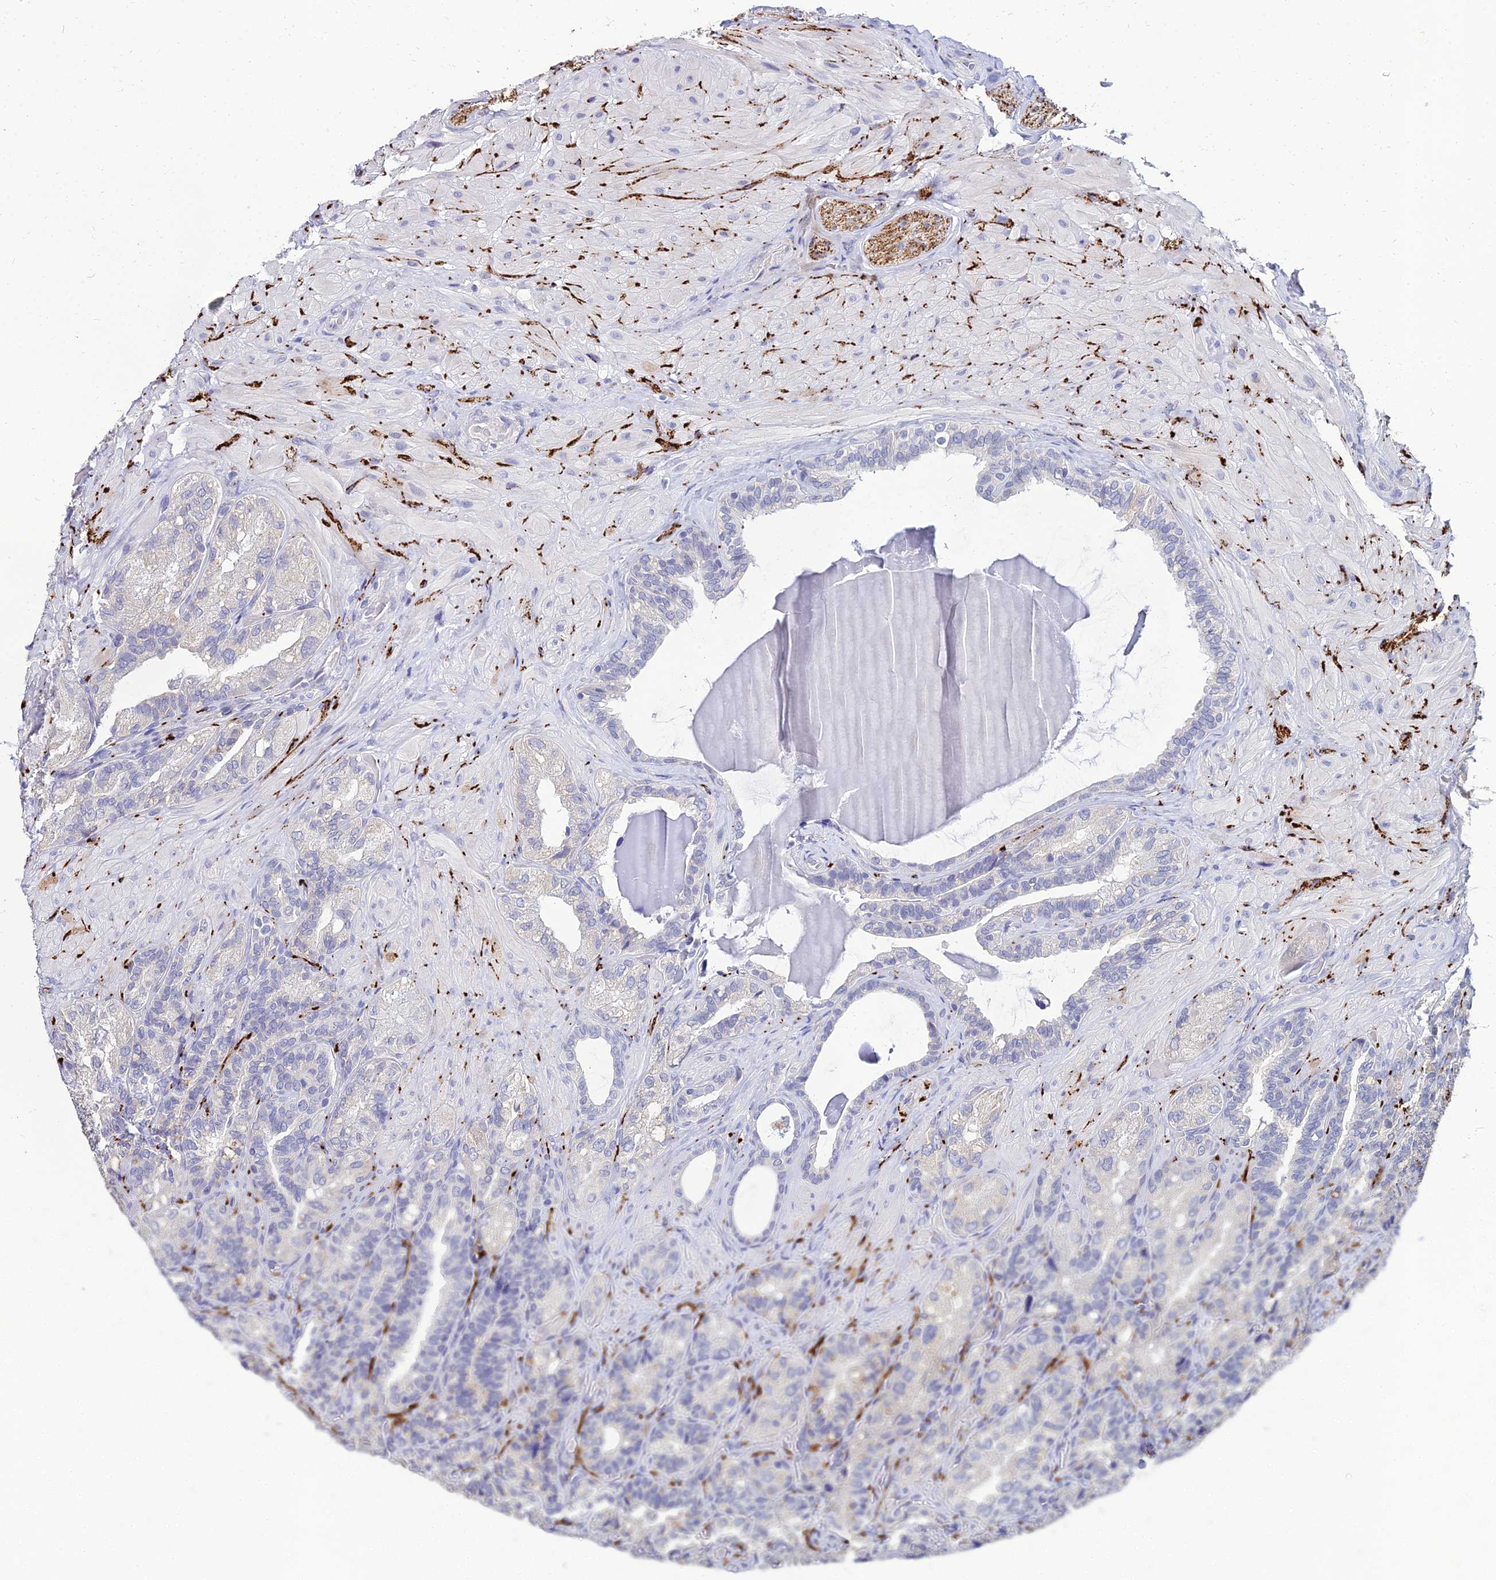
{"staining": {"intensity": "negative", "quantity": "none", "location": "none"}, "tissue": "seminal vesicle", "cell_type": "Glandular cells", "image_type": "normal", "snomed": [{"axis": "morphology", "description": "Normal tissue, NOS"}, {"axis": "topography", "description": "Prostate and seminal vesicle, NOS"}, {"axis": "topography", "description": "Prostate"}, {"axis": "topography", "description": "Seminal veicle"}], "caption": "Glandular cells show no significant protein expression in normal seminal vesicle.", "gene": "NPY", "patient": {"sex": "male", "age": 67}}